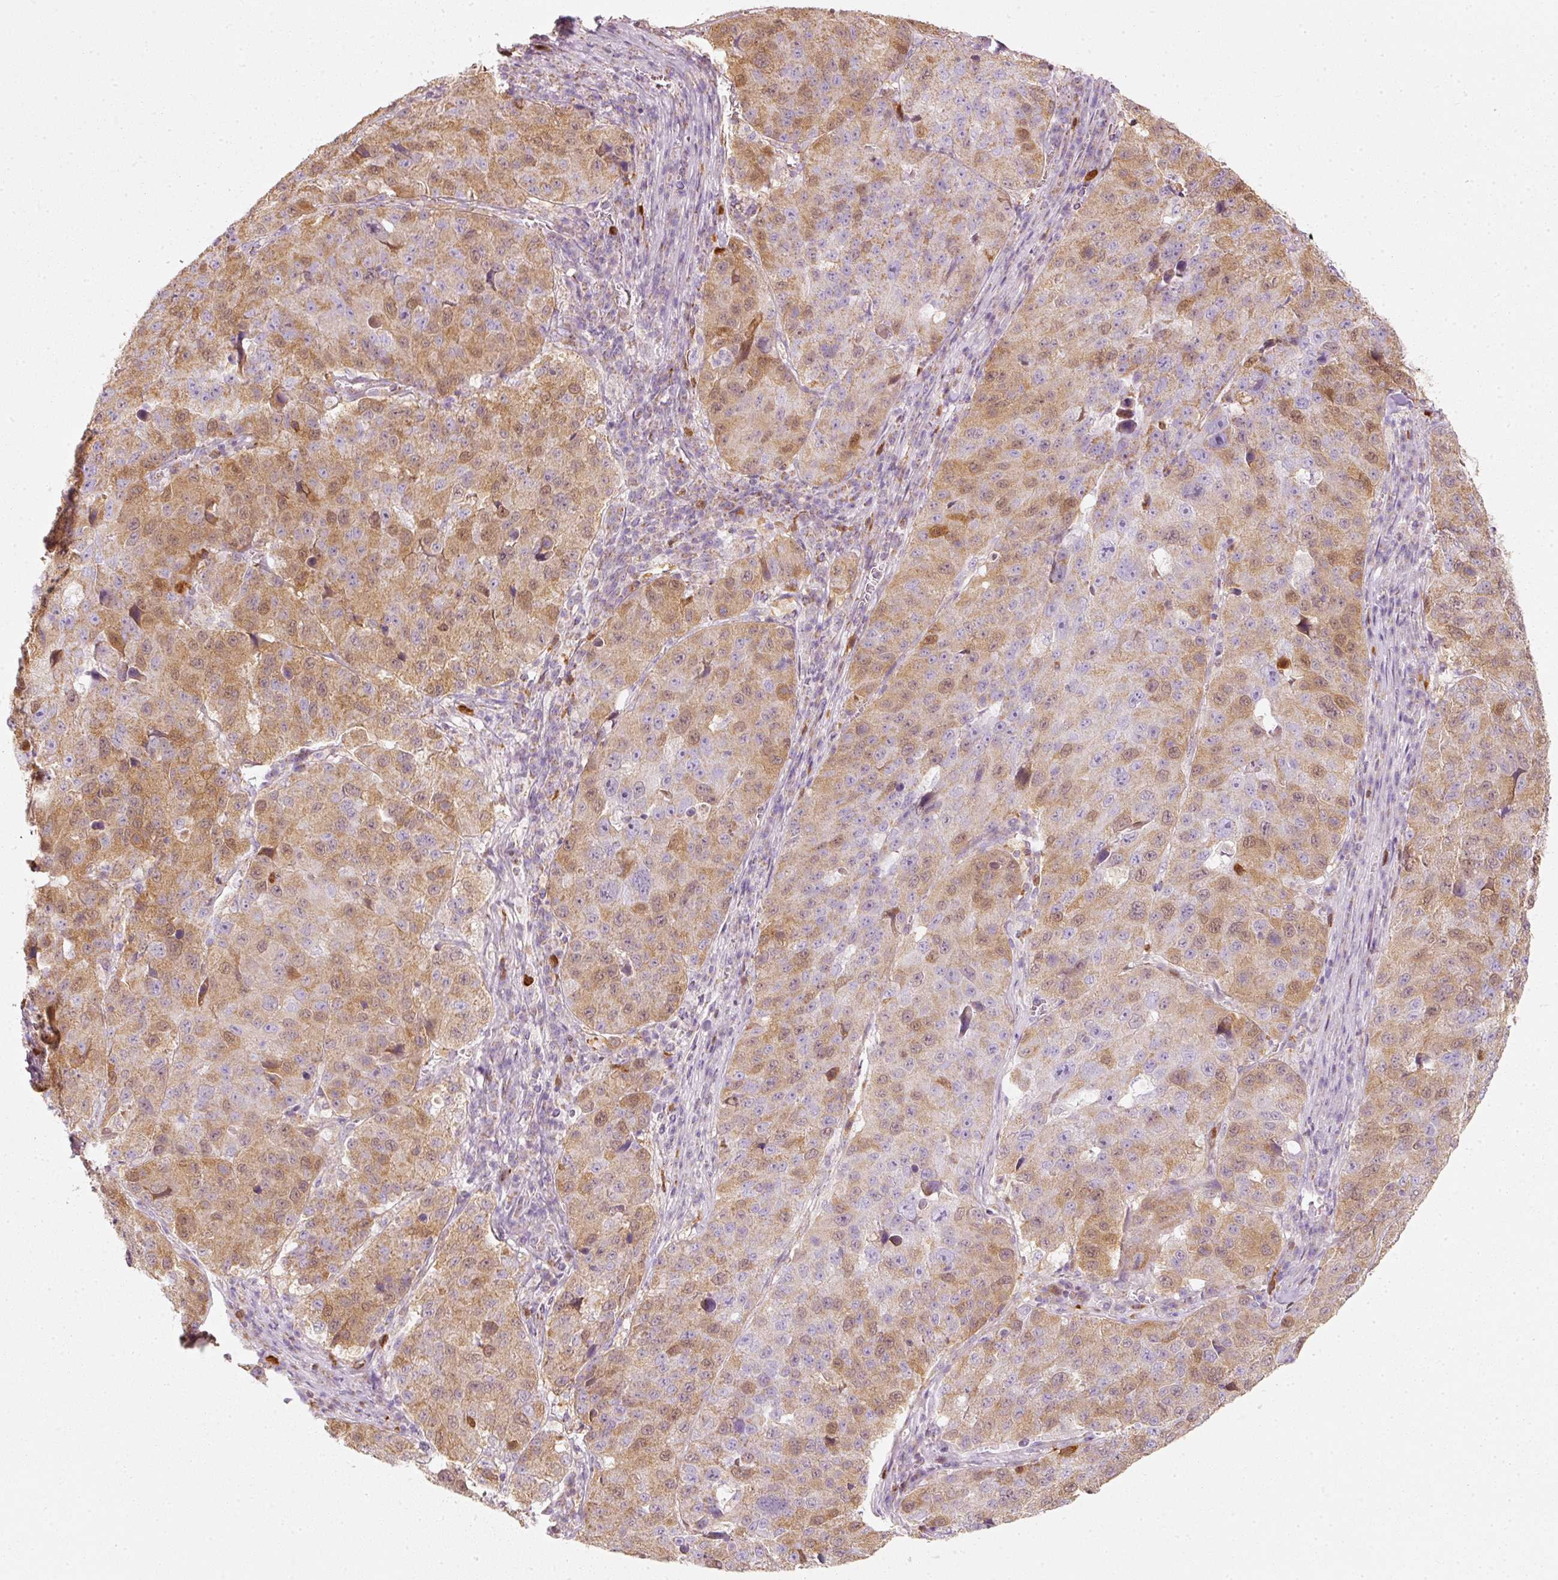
{"staining": {"intensity": "moderate", "quantity": ">75%", "location": "cytoplasmic/membranous,nuclear"}, "tissue": "stomach cancer", "cell_type": "Tumor cells", "image_type": "cancer", "snomed": [{"axis": "morphology", "description": "Adenocarcinoma, NOS"}, {"axis": "topography", "description": "Stomach"}], "caption": "This photomicrograph demonstrates immunohistochemistry staining of stomach cancer, with medium moderate cytoplasmic/membranous and nuclear expression in approximately >75% of tumor cells.", "gene": "DUT", "patient": {"sex": "male", "age": 71}}